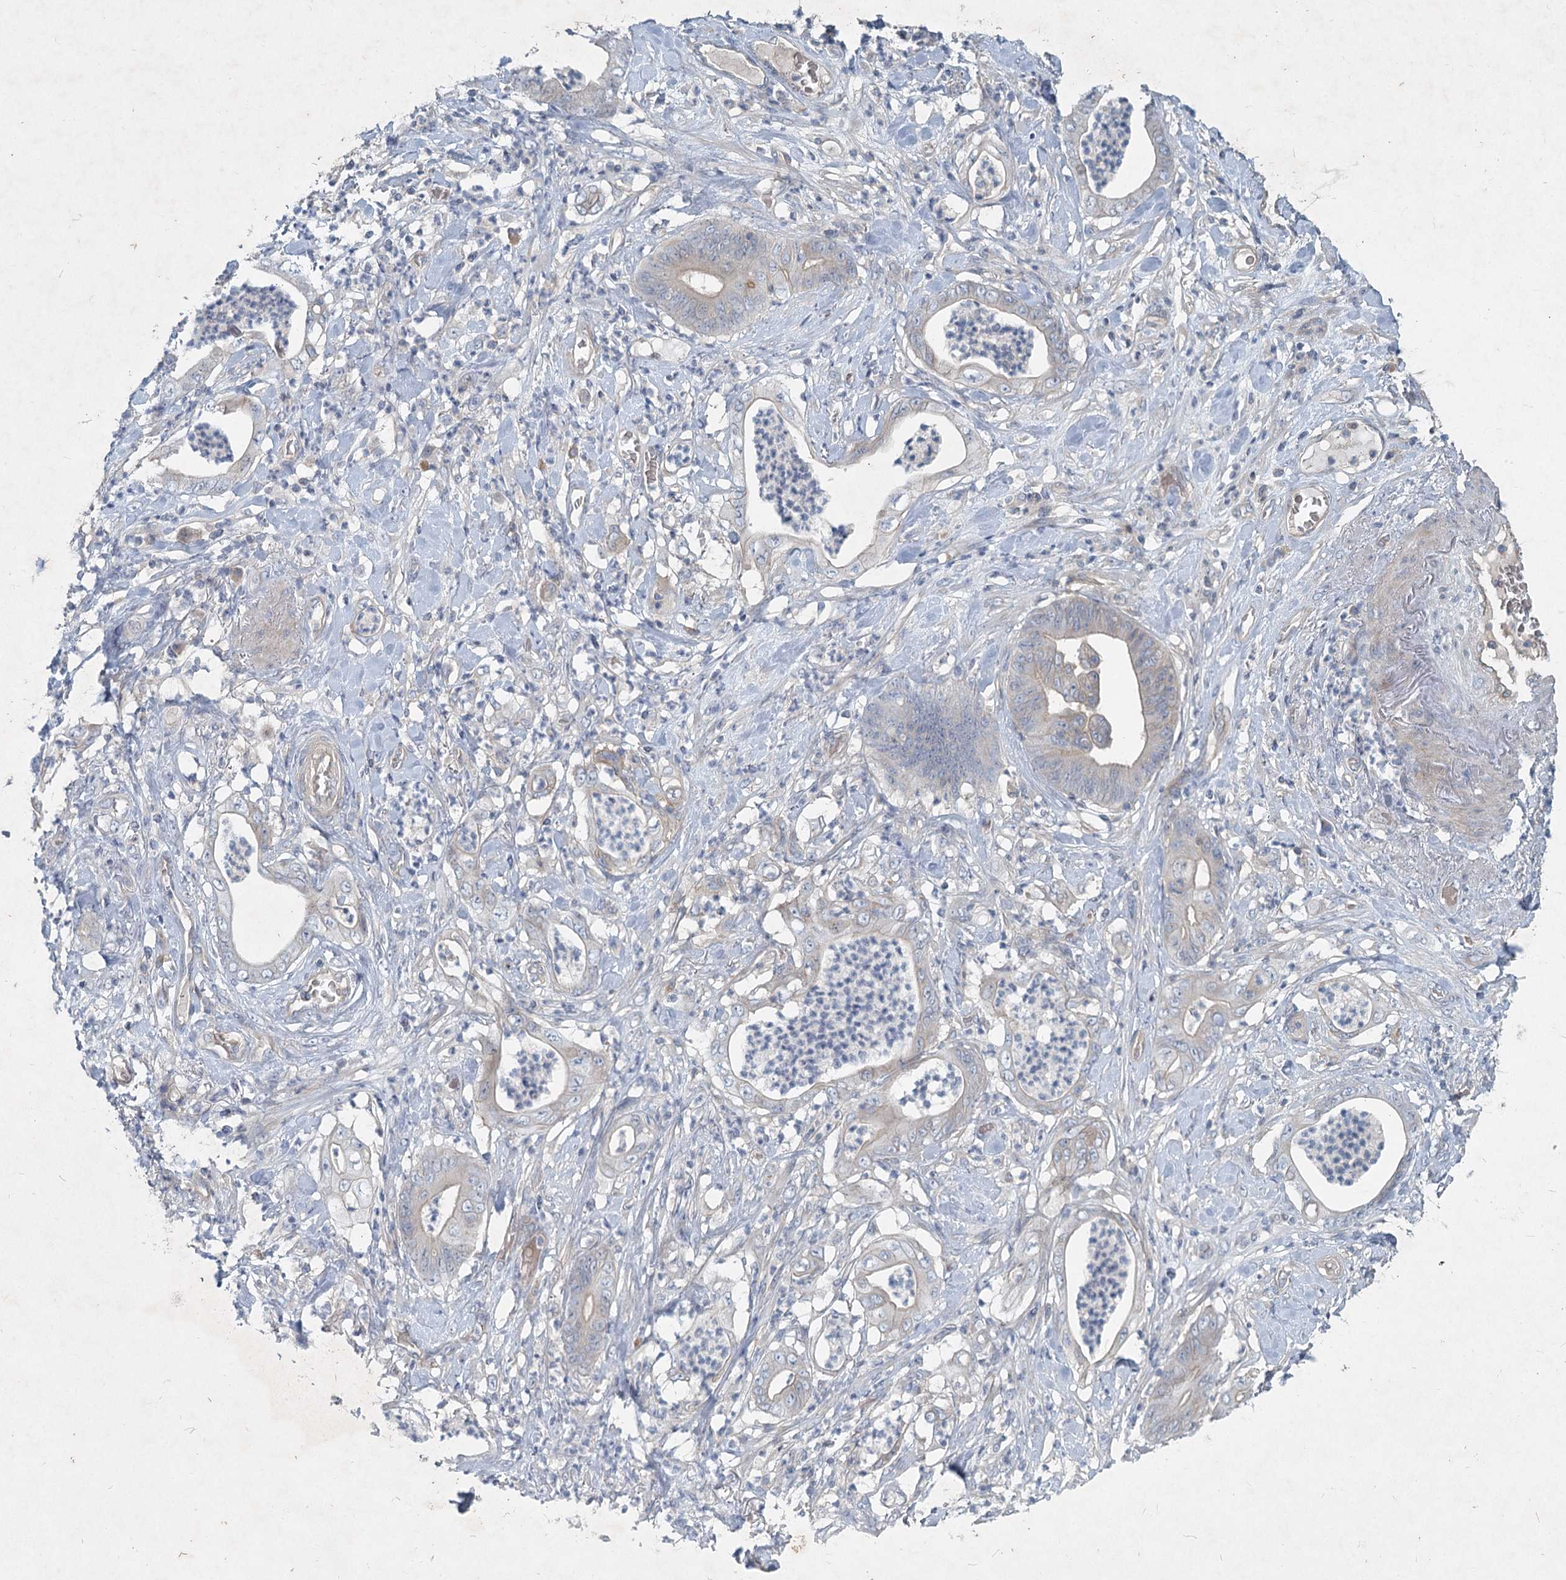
{"staining": {"intensity": "weak", "quantity": "<25%", "location": "cytoplasmic/membranous"}, "tissue": "stomach cancer", "cell_type": "Tumor cells", "image_type": "cancer", "snomed": [{"axis": "morphology", "description": "Adenocarcinoma, NOS"}, {"axis": "topography", "description": "Stomach"}], "caption": "Immunohistochemistry photomicrograph of neoplastic tissue: adenocarcinoma (stomach) stained with DAB displays no significant protein expression in tumor cells. (DAB (3,3'-diaminobenzidine) immunohistochemistry with hematoxylin counter stain).", "gene": "DNMBP", "patient": {"sex": "female", "age": 73}}